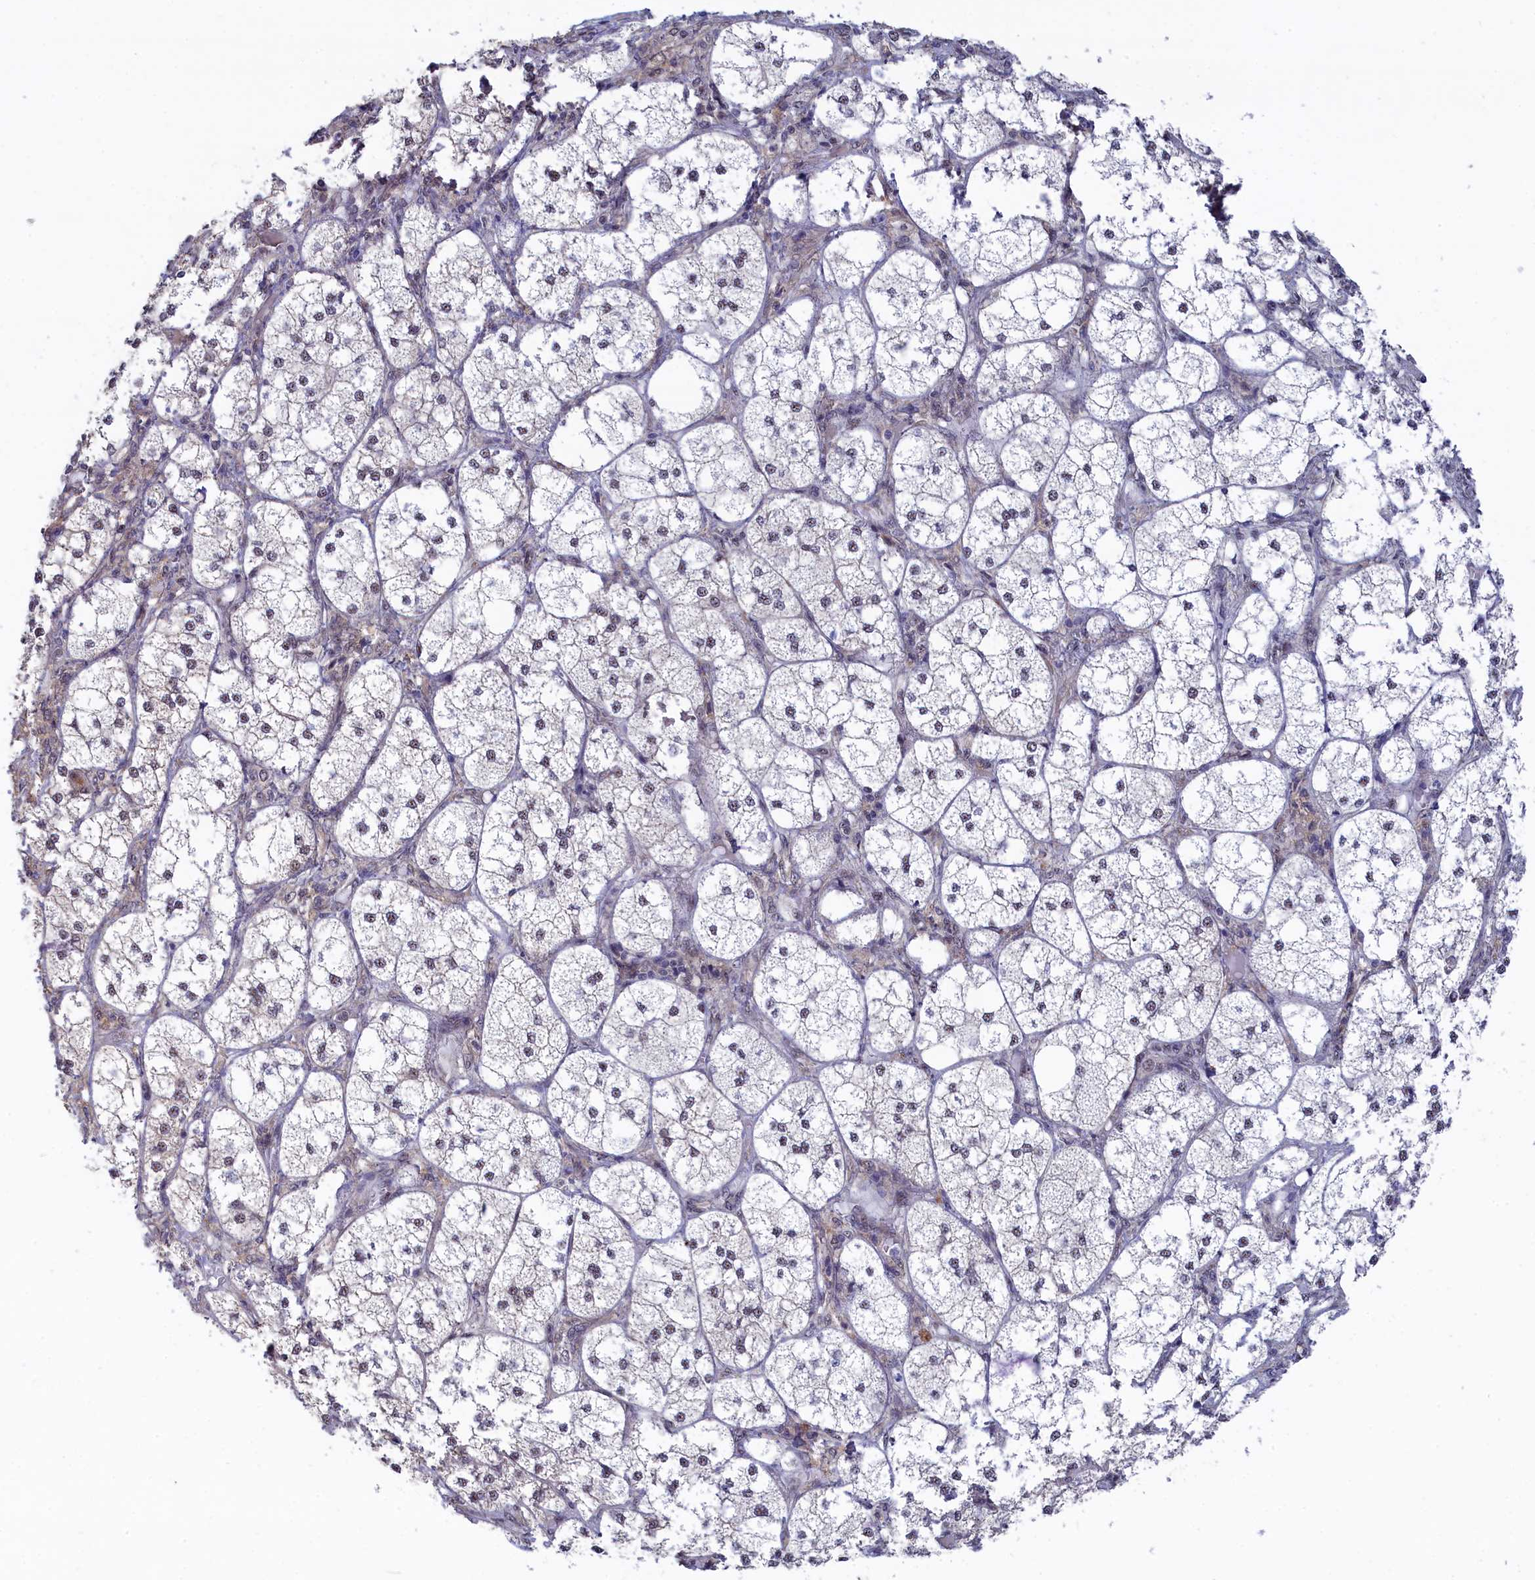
{"staining": {"intensity": "moderate", "quantity": "25%-75%", "location": "nuclear"}, "tissue": "adrenal gland", "cell_type": "Glandular cells", "image_type": "normal", "snomed": [{"axis": "morphology", "description": "Normal tissue, NOS"}, {"axis": "topography", "description": "Adrenal gland"}], "caption": "Immunohistochemistry histopathology image of benign adrenal gland stained for a protein (brown), which reveals medium levels of moderate nuclear positivity in approximately 25%-75% of glandular cells.", "gene": "TAB1", "patient": {"sex": "female", "age": 61}}